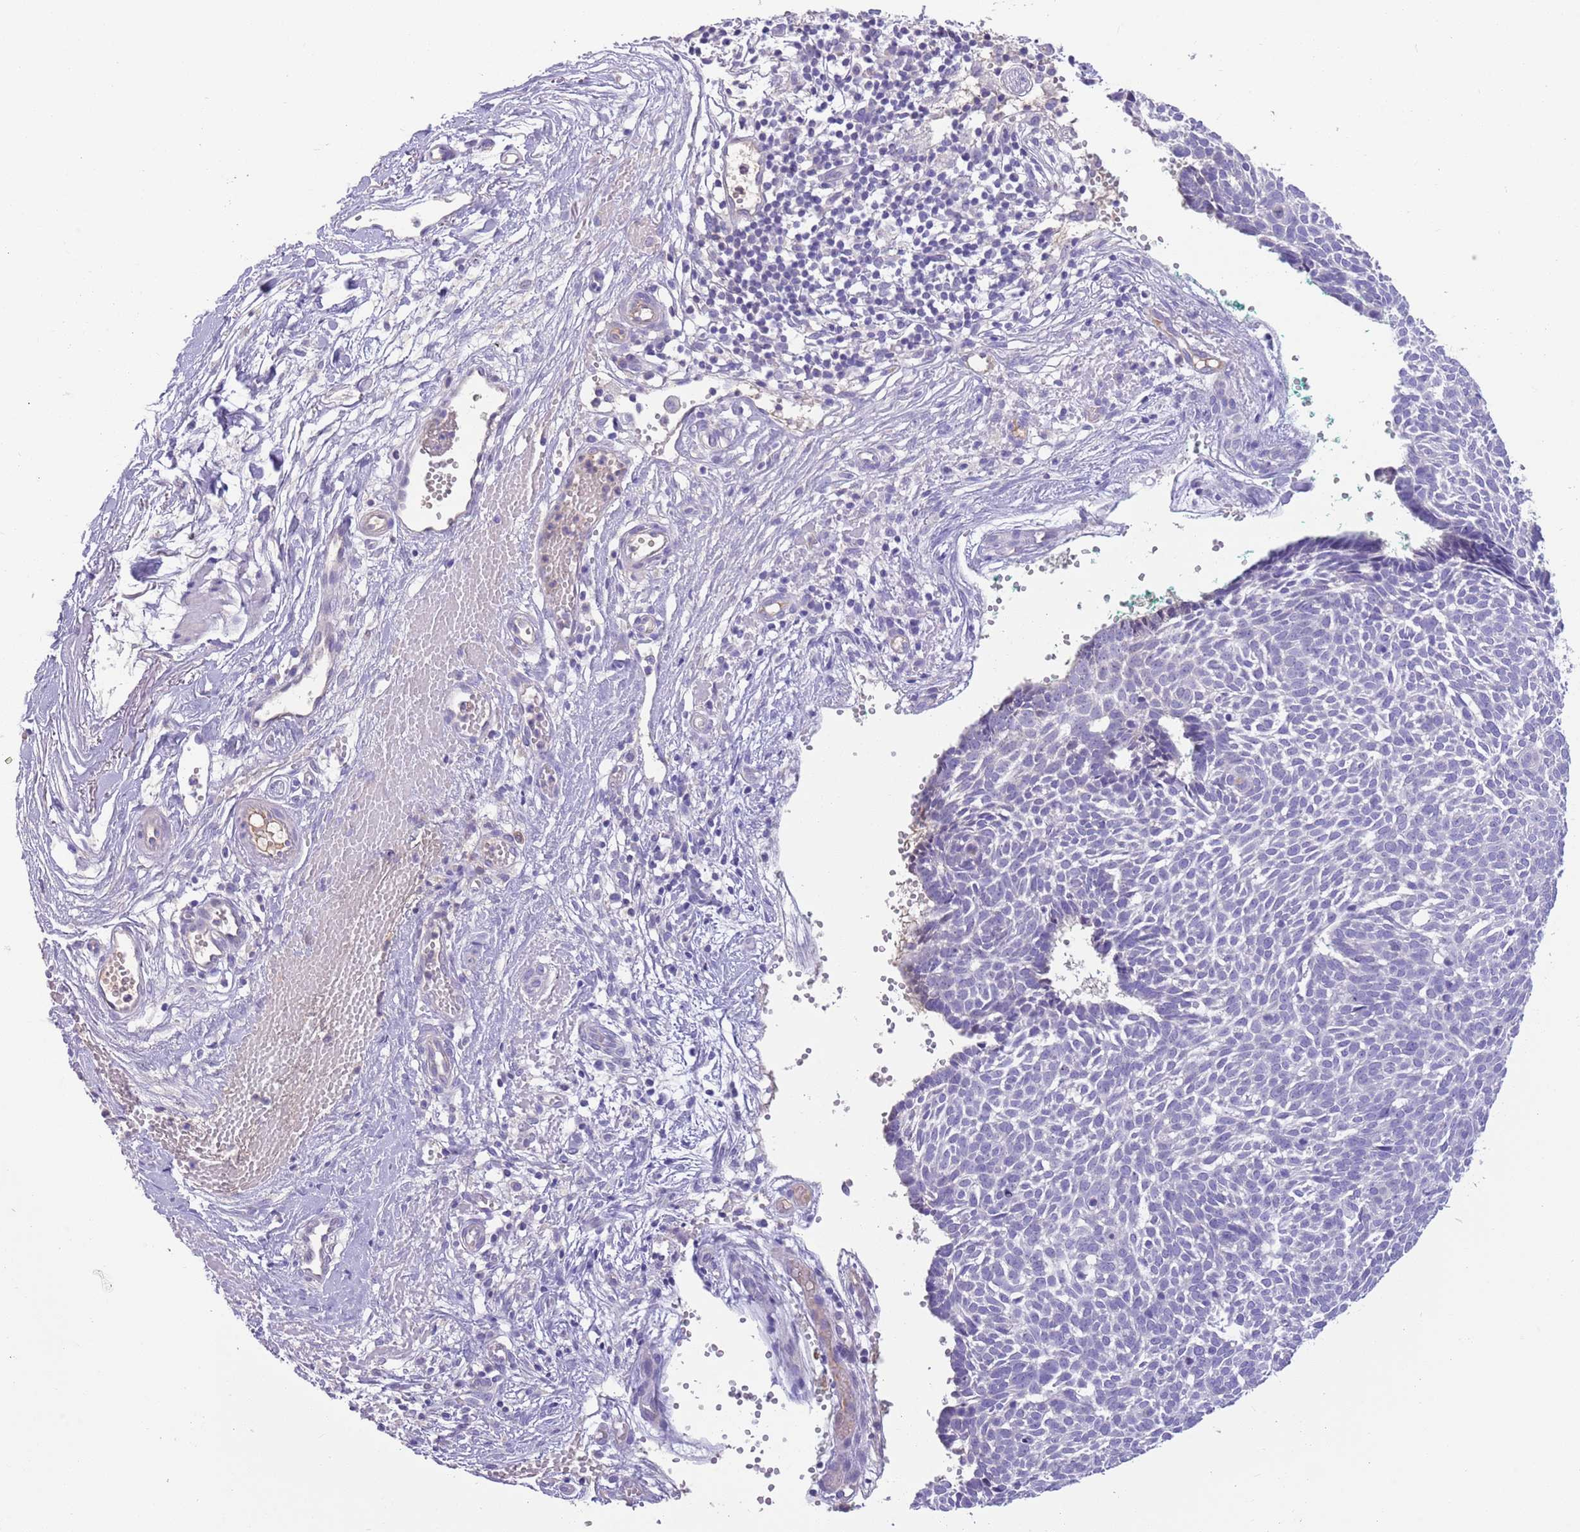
{"staining": {"intensity": "negative", "quantity": "none", "location": "none"}, "tissue": "skin cancer", "cell_type": "Tumor cells", "image_type": "cancer", "snomed": [{"axis": "morphology", "description": "Basal cell carcinoma"}, {"axis": "topography", "description": "Skin"}], "caption": "Immunohistochemical staining of skin basal cell carcinoma exhibits no significant expression in tumor cells.", "gene": "IGFL4", "patient": {"sex": "male", "age": 61}}